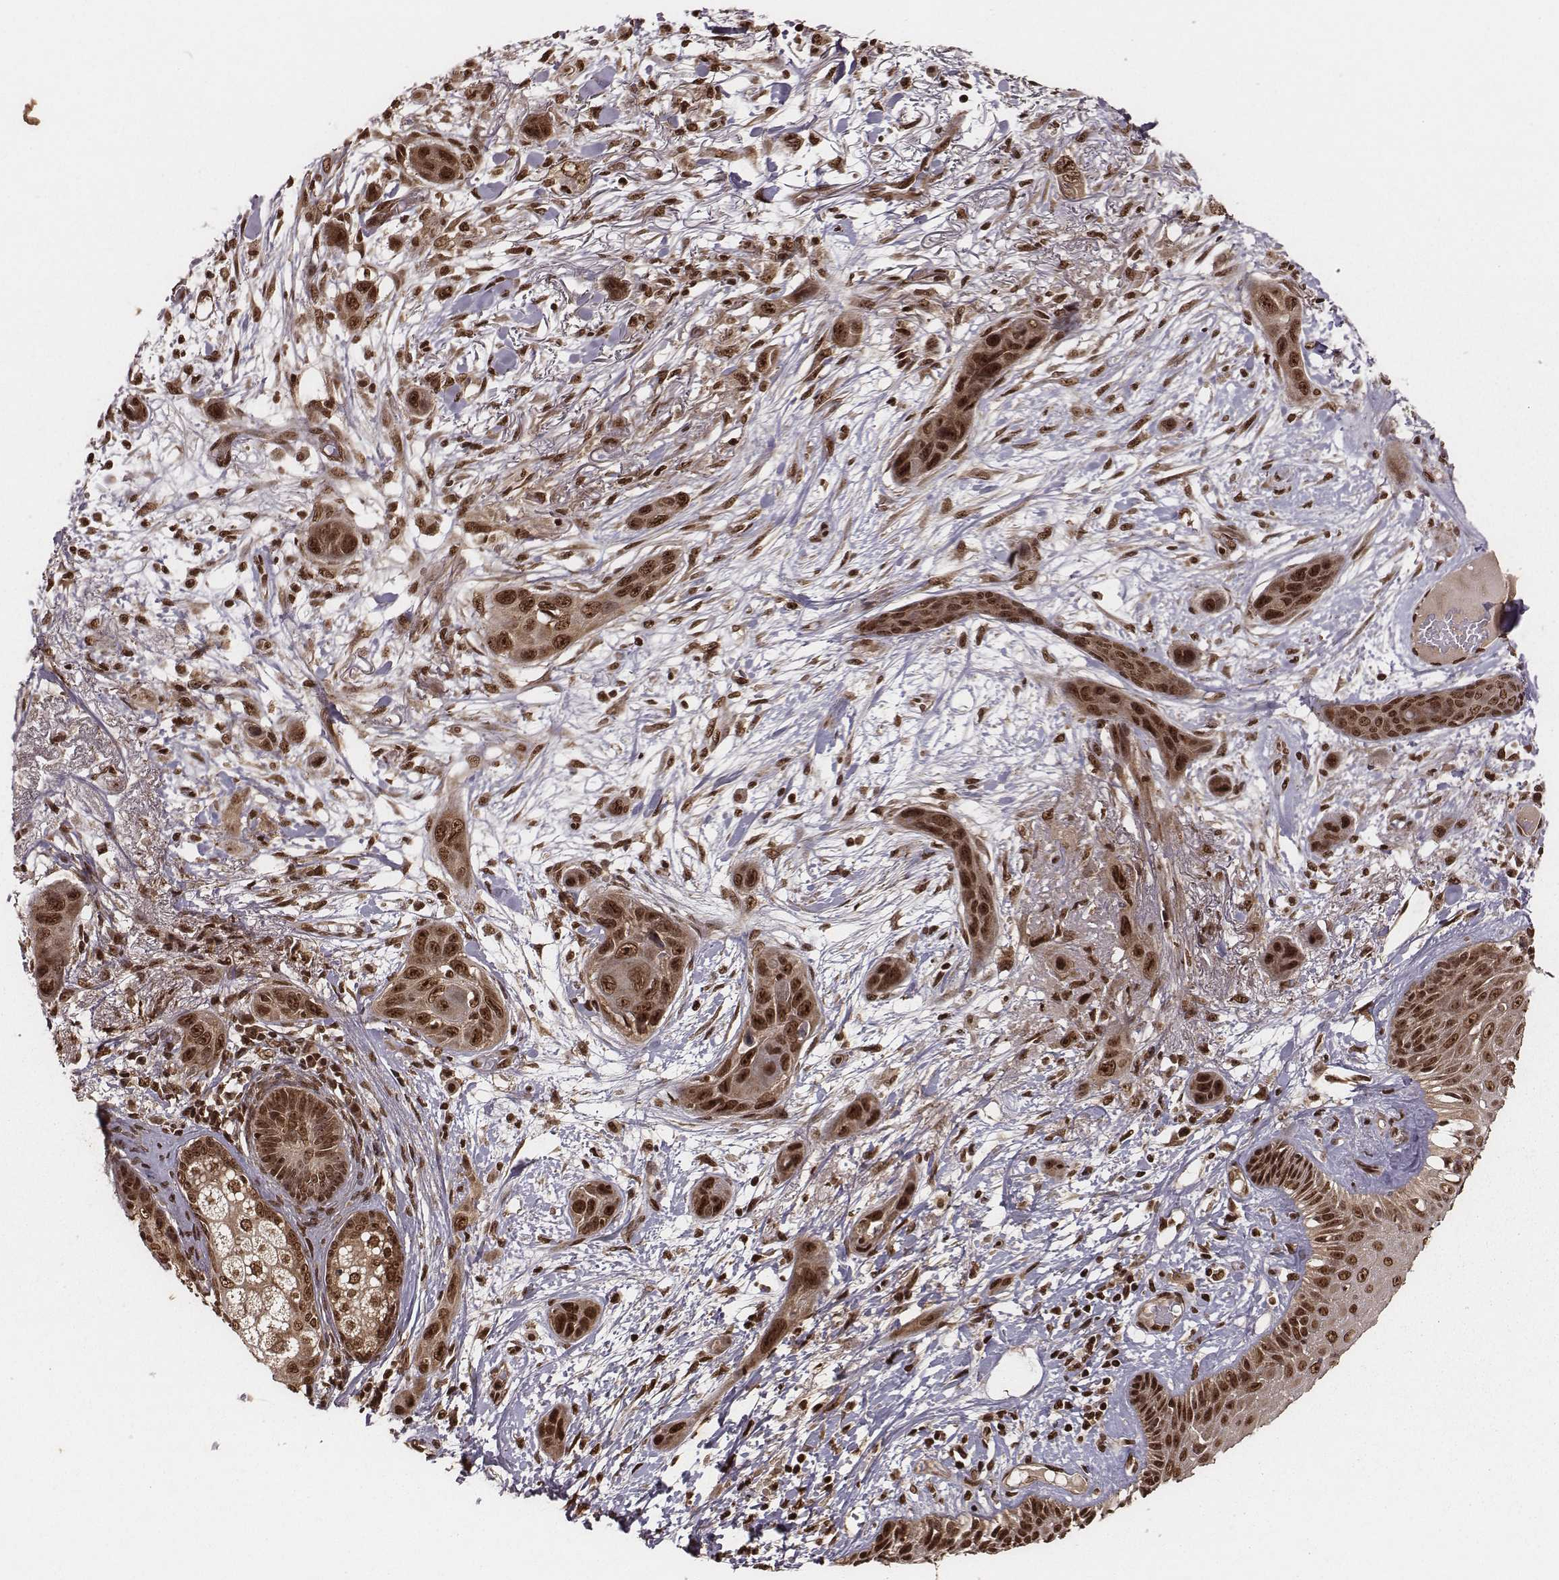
{"staining": {"intensity": "strong", "quantity": ">75%", "location": "cytoplasmic/membranous,nuclear"}, "tissue": "skin cancer", "cell_type": "Tumor cells", "image_type": "cancer", "snomed": [{"axis": "morphology", "description": "Squamous cell carcinoma, NOS"}, {"axis": "topography", "description": "Skin"}], "caption": "Skin squamous cell carcinoma stained with DAB (3,3'-diaminobenzidine) immunohistochemistry shows high levels of strong cytoplasmic/membranous and nuclear expression in approximately >75% of tumor cells. The protein is shown in brown color, while the nuclei are stained blue.", "gene": "NFX1", "patient": {"sex": "male", "age": 79}}